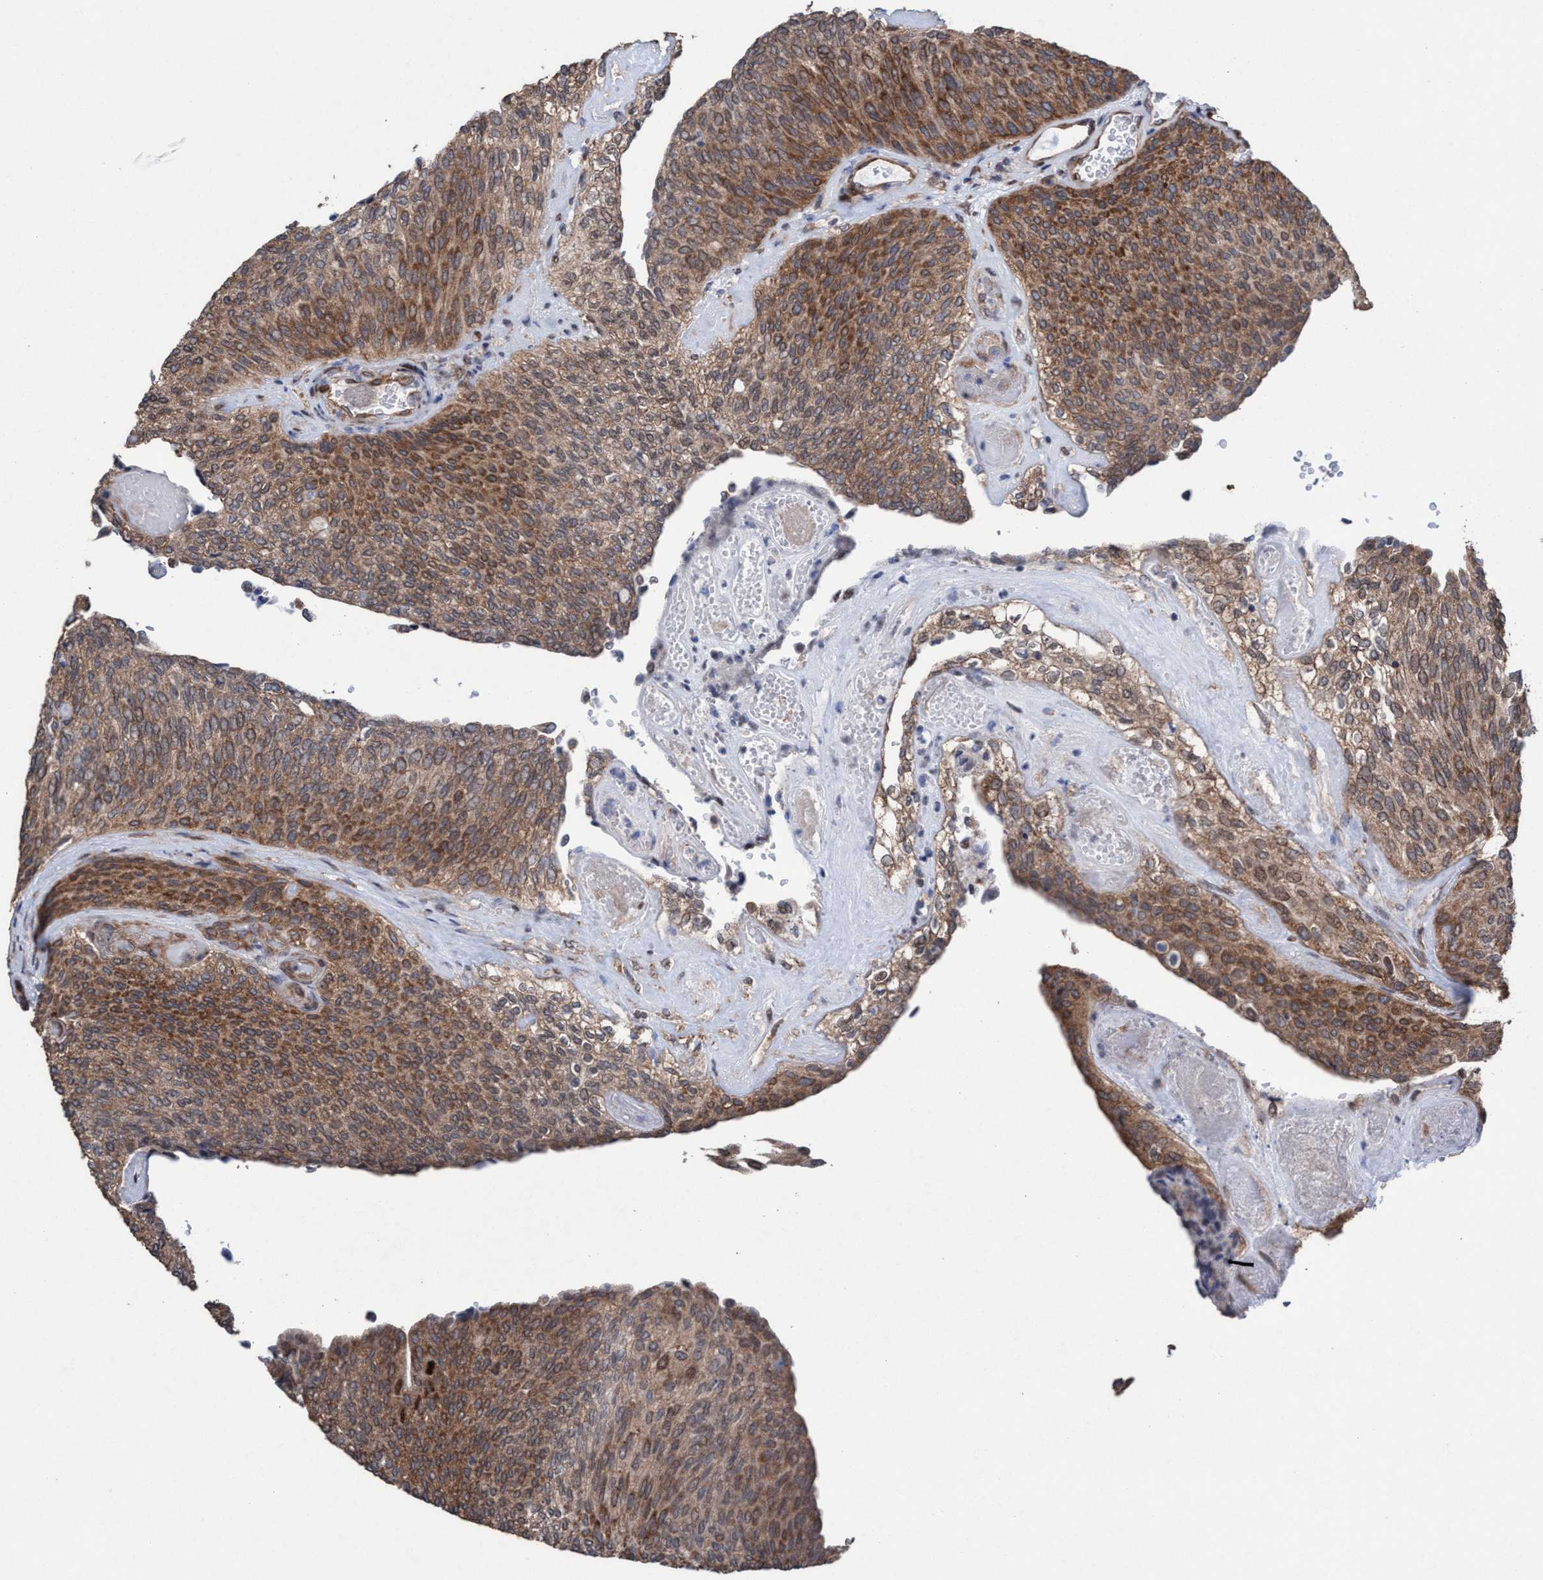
{"staining": {"intensity": "moderate", "quantity": ">75%", "location": "cytoplasmic/membranous"}, "tissue": "urothelial cancer", "cell_type": "Tumor cells", "image_type": "cancer", "snomed": [{"axis": "morphology", "description": "Urothelial carcinoma, Low grade"}, {"axis": "topography", "description": "Urinary bladder"}], "caption": "IHC staining of urothelial cancer, which demonstrates medium levels of moderate cytoplasmic/membranous positivity in about >75% of tumor cells indicating moderate cytoplasmic/membranous protein positivity. The staining was performed using DAB (brown) for protein detection and nuclei were counterstained in hematoxylin (blue).", "gene": "METAP2", "patient": {"sex": "female", "age": 79}}